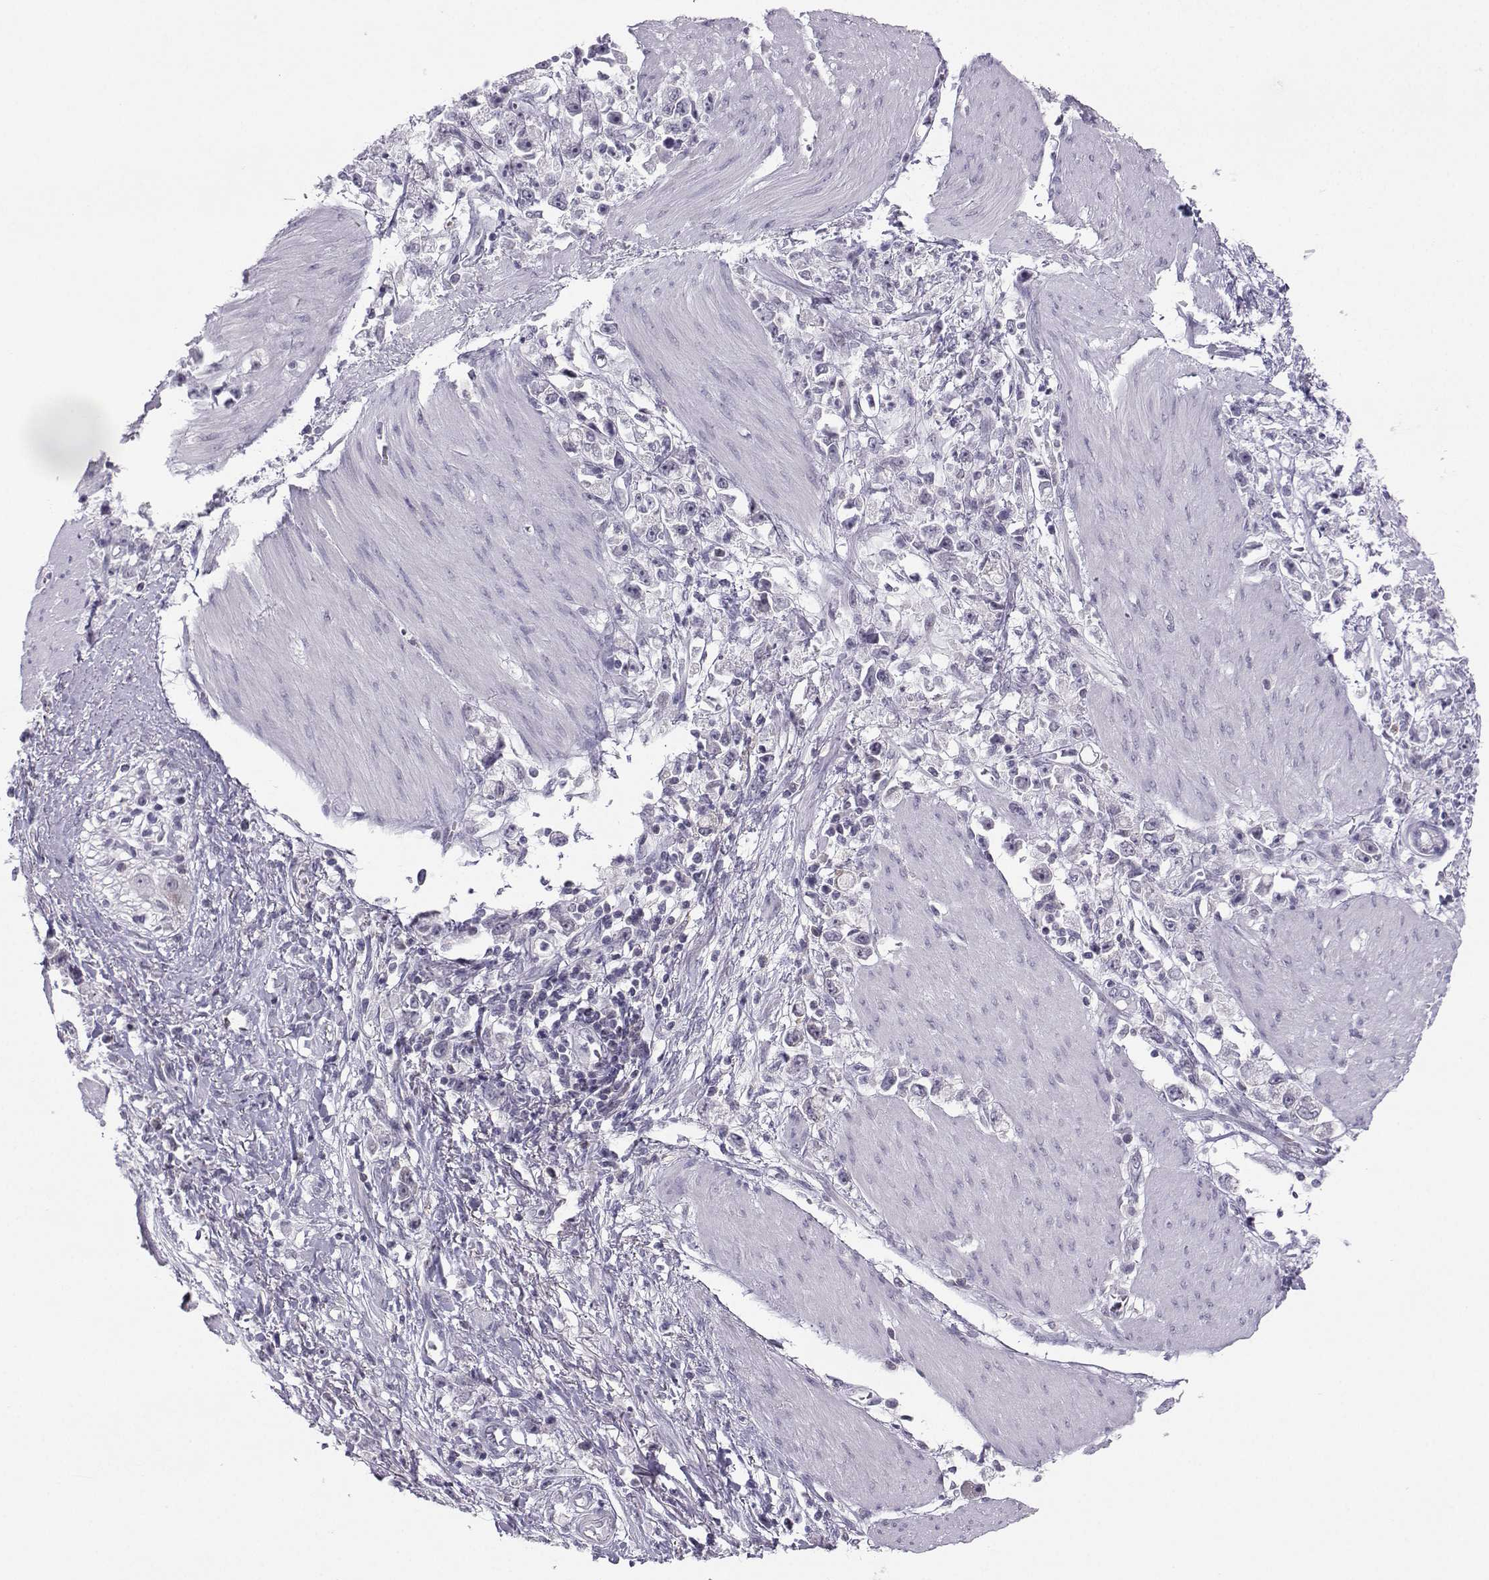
{"staining": {"intensity": "negative", "quantity": "none", "location": "none"}, "tissue": "stomach cancer", "cell_type": "Tumor cells", "image_type": "cancer", "snomed": [{"axis": "morphology", "description": "Adenocarcinoma, NOS"}, {"axis": "topography", "description": "Stomach"}], "caption": "Stomach cancer (adenocarcinoma) was stained to show a protein in brown. There is no significant staining in tumor cells.", "gene": "LHX1", "patient": {"sex": "female", "age": 59}}